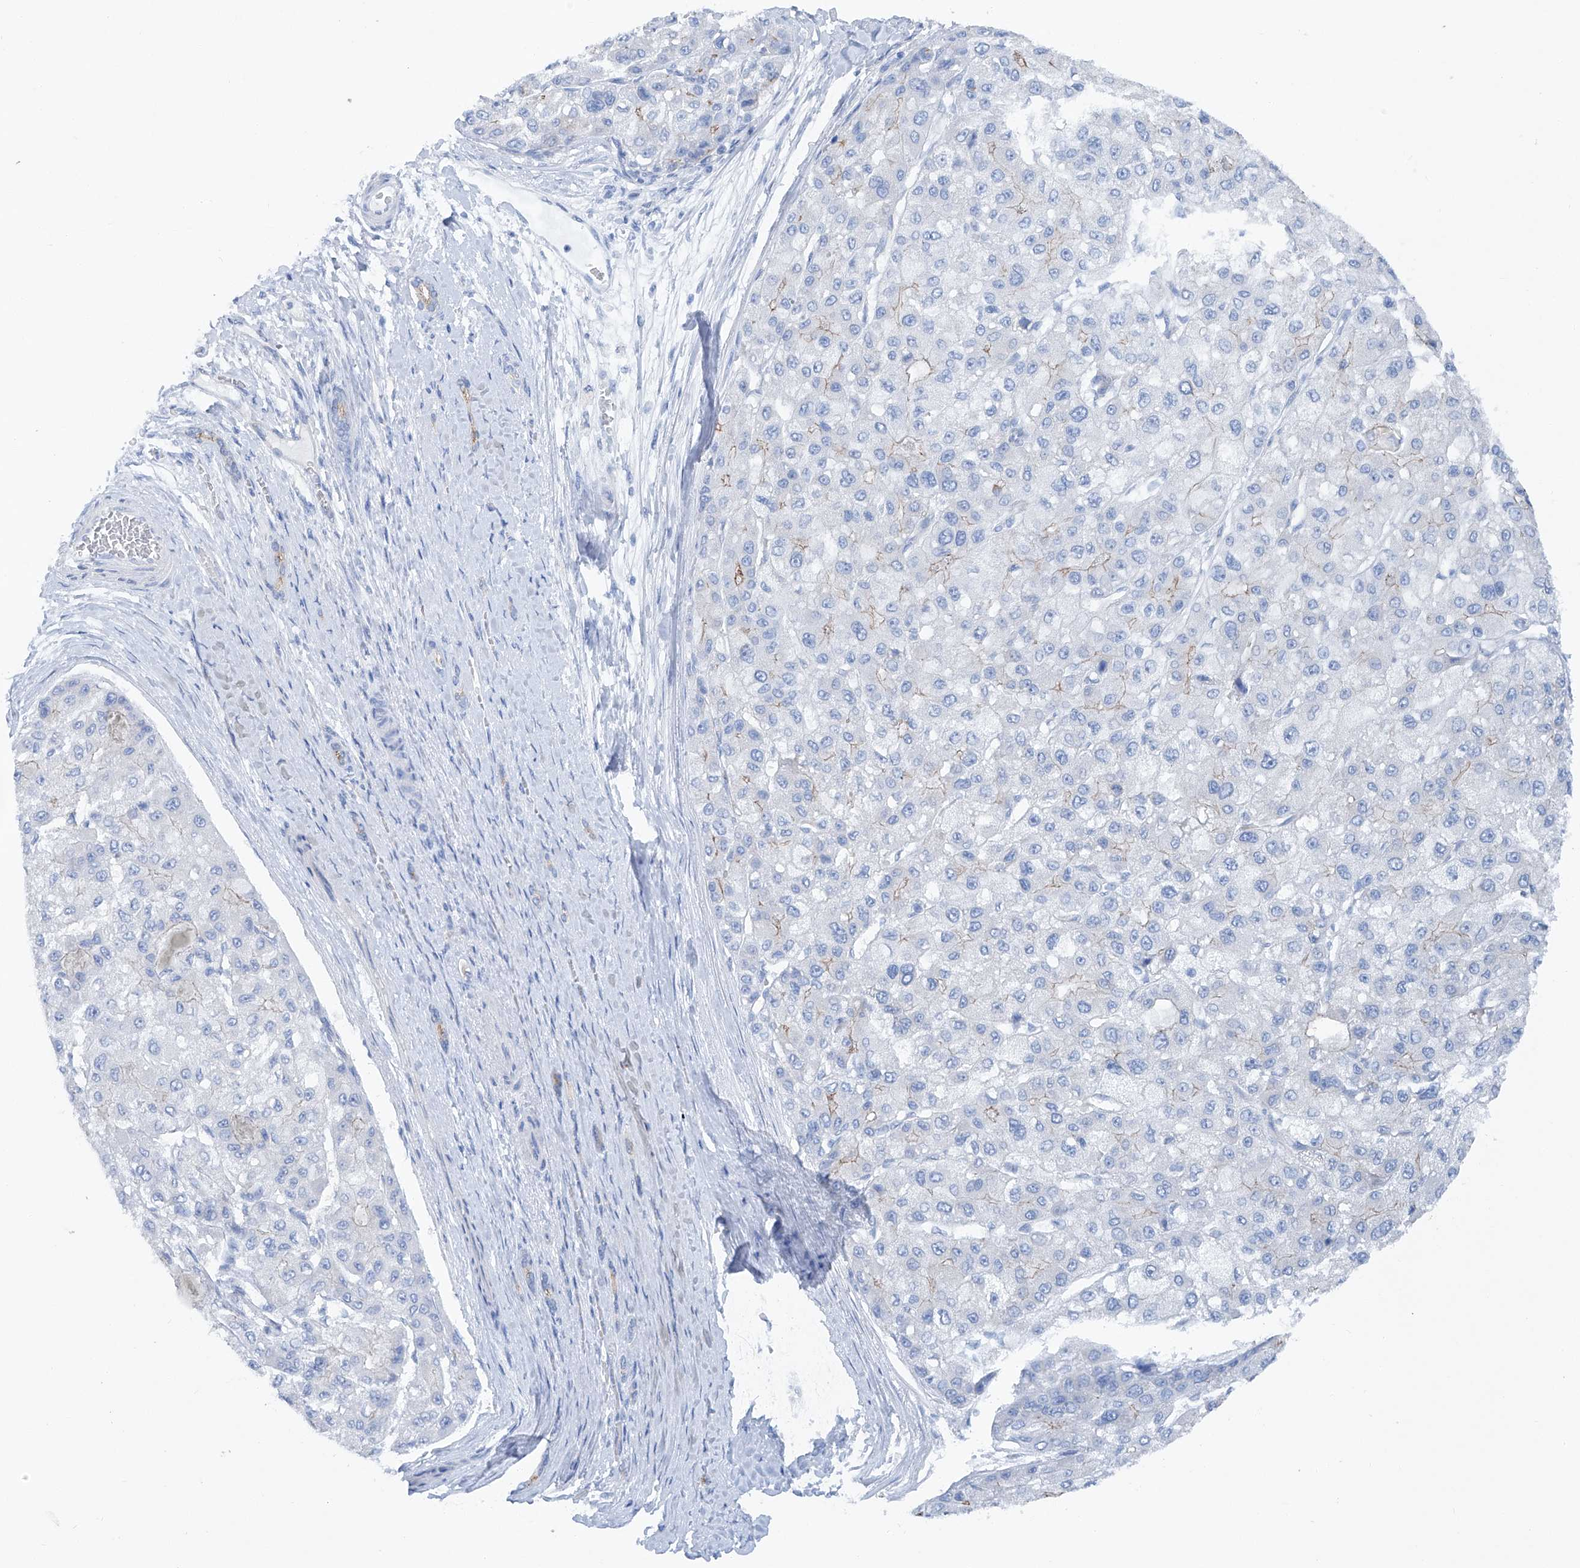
{"staining": {"intensity": "weak", "quantity": "<25%", "location": "cytoplasmic/membranous"}, "tissue": "liver cancer", "cell_type": "Tumor cells", "image_type": "cancer", "snomed": [{"axis": "morphology", "description": "Carcinoma, Hepatocellular, NOS"}, {"axis": "topography", "description": "Liver"}], "caption": "High magnification brightfield microscopy of liver cancer (hepatocellular carcinoma) stained with DAB (3,3'-diaminobenzidine) (brown) and counterstained with hematoxylin (blue): tumor cells show no significant expression.", "gene": "MAGI1", "patient": {"sex": "male", "age": 80}}